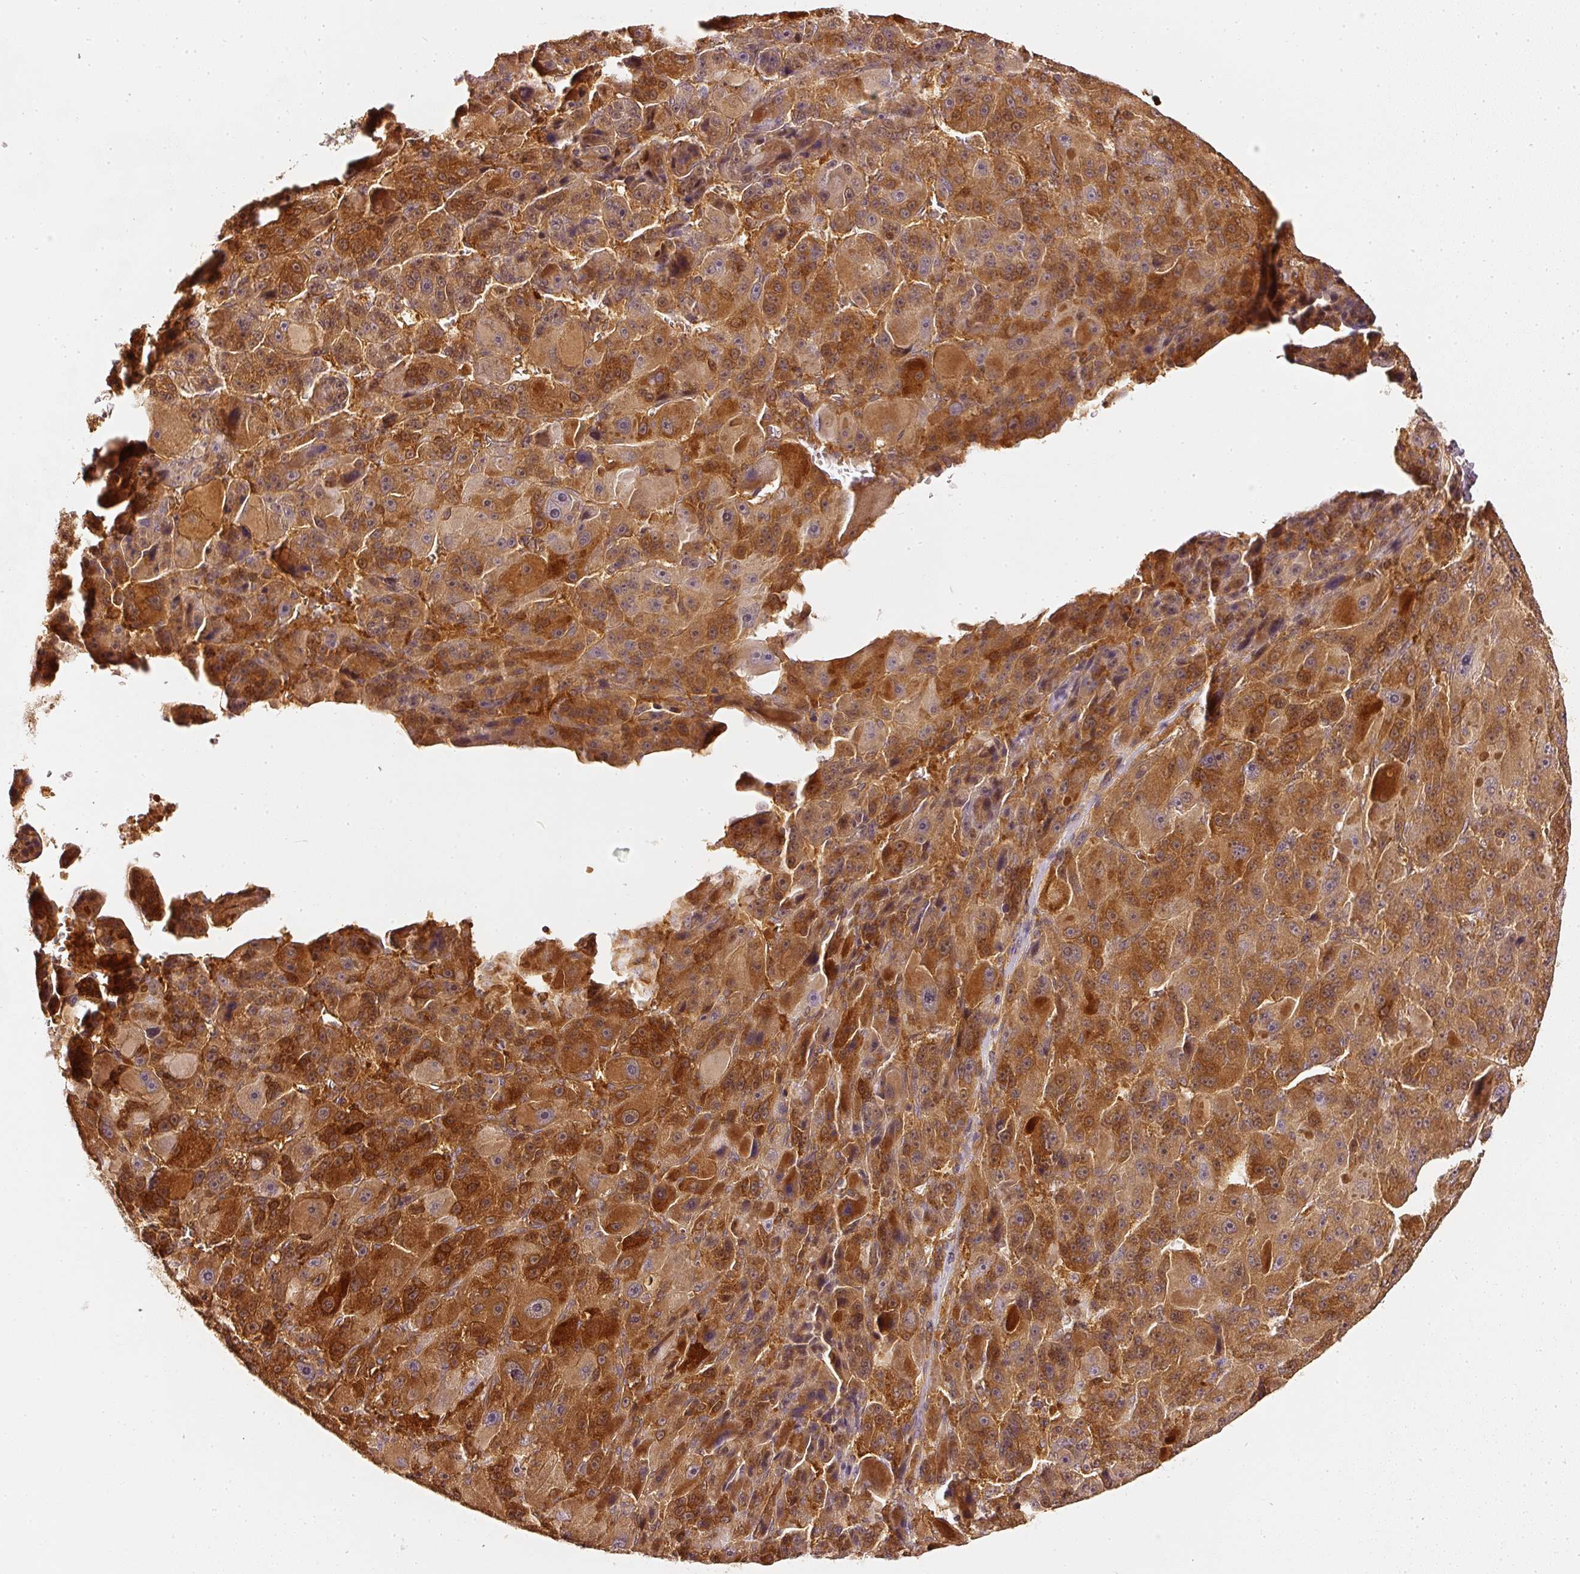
{"staining": {"intensity": "strong", "quantity": ">75%", "location": "cytoplasmic/membranous,nuclear"}, "tissue": "liver cancer", "cell_type": "Tumor cells", "image_type": "cancer", "snomed": [{"axis": "morphology", "description": "Carcinoma, Hepatocellular, NOS"}, {"axis": "topography", "description": "Liver"}], "caption": "Brown immunohistochemical staining in human hepatocellular carcinoma (liver) exhibits strong cytoplasmic/membranous and nuclear expression in about >75% of tumor cells.", "gene": "ASMTL", "patient": {"sex": "male", "age": 76}}